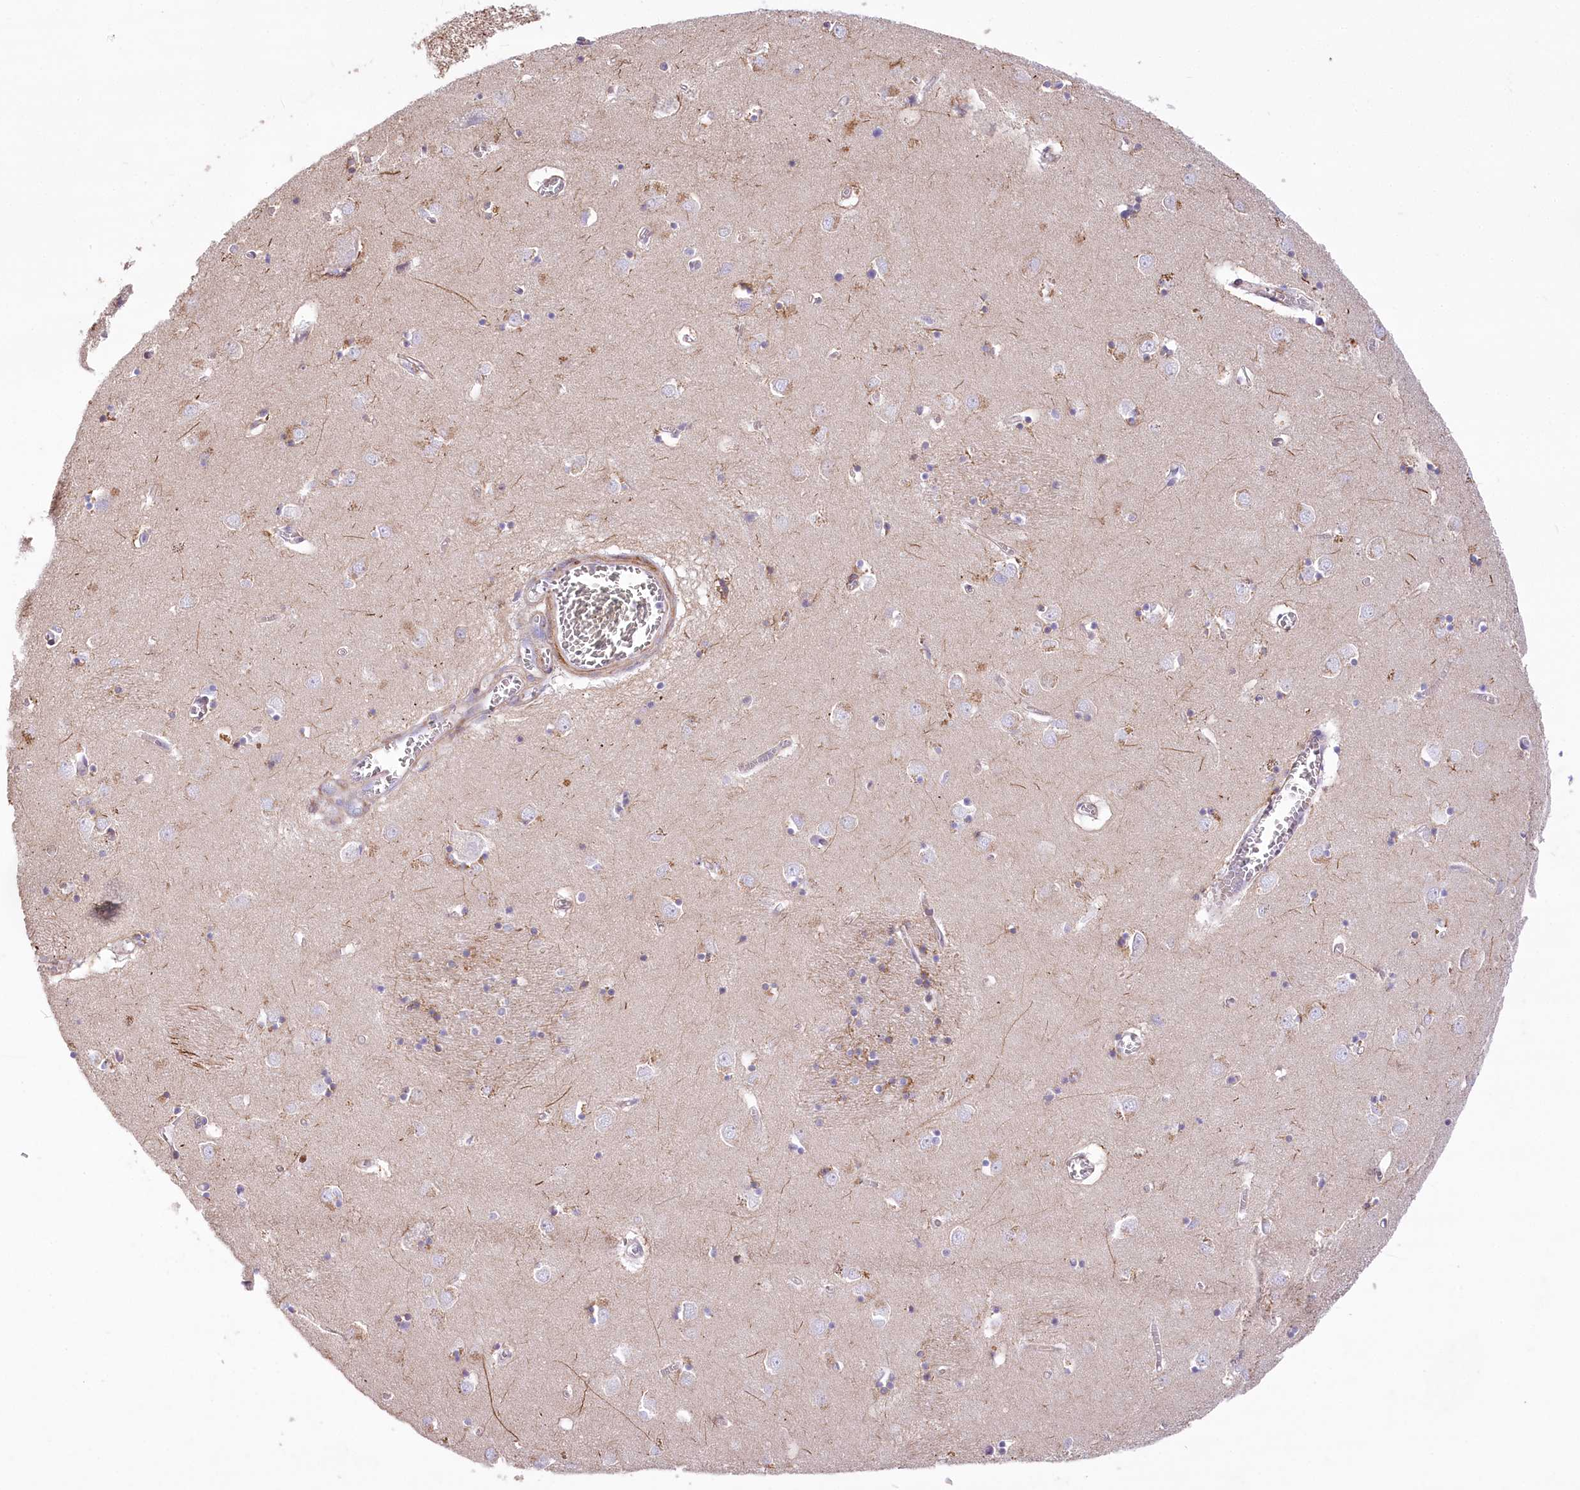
{"staining": {"intensity": "negative", "quantity": "none", "location": "none"}, "tissue": "caudate", "cell_type": "Glial cells", "image_type": "normal", "snomed": [{"axis": "morphology", "description": "Normal tissue, NOS"}, {"axis": "topography", "description": "Lateral ventricle wall"}], "caption": "This is an immunohistochemistry histopathology image of unremarkable caudate. There is no positivity in glial cells.", "gene": "ANGPTL3", "patient": {"sex": "male", "age": 70}}